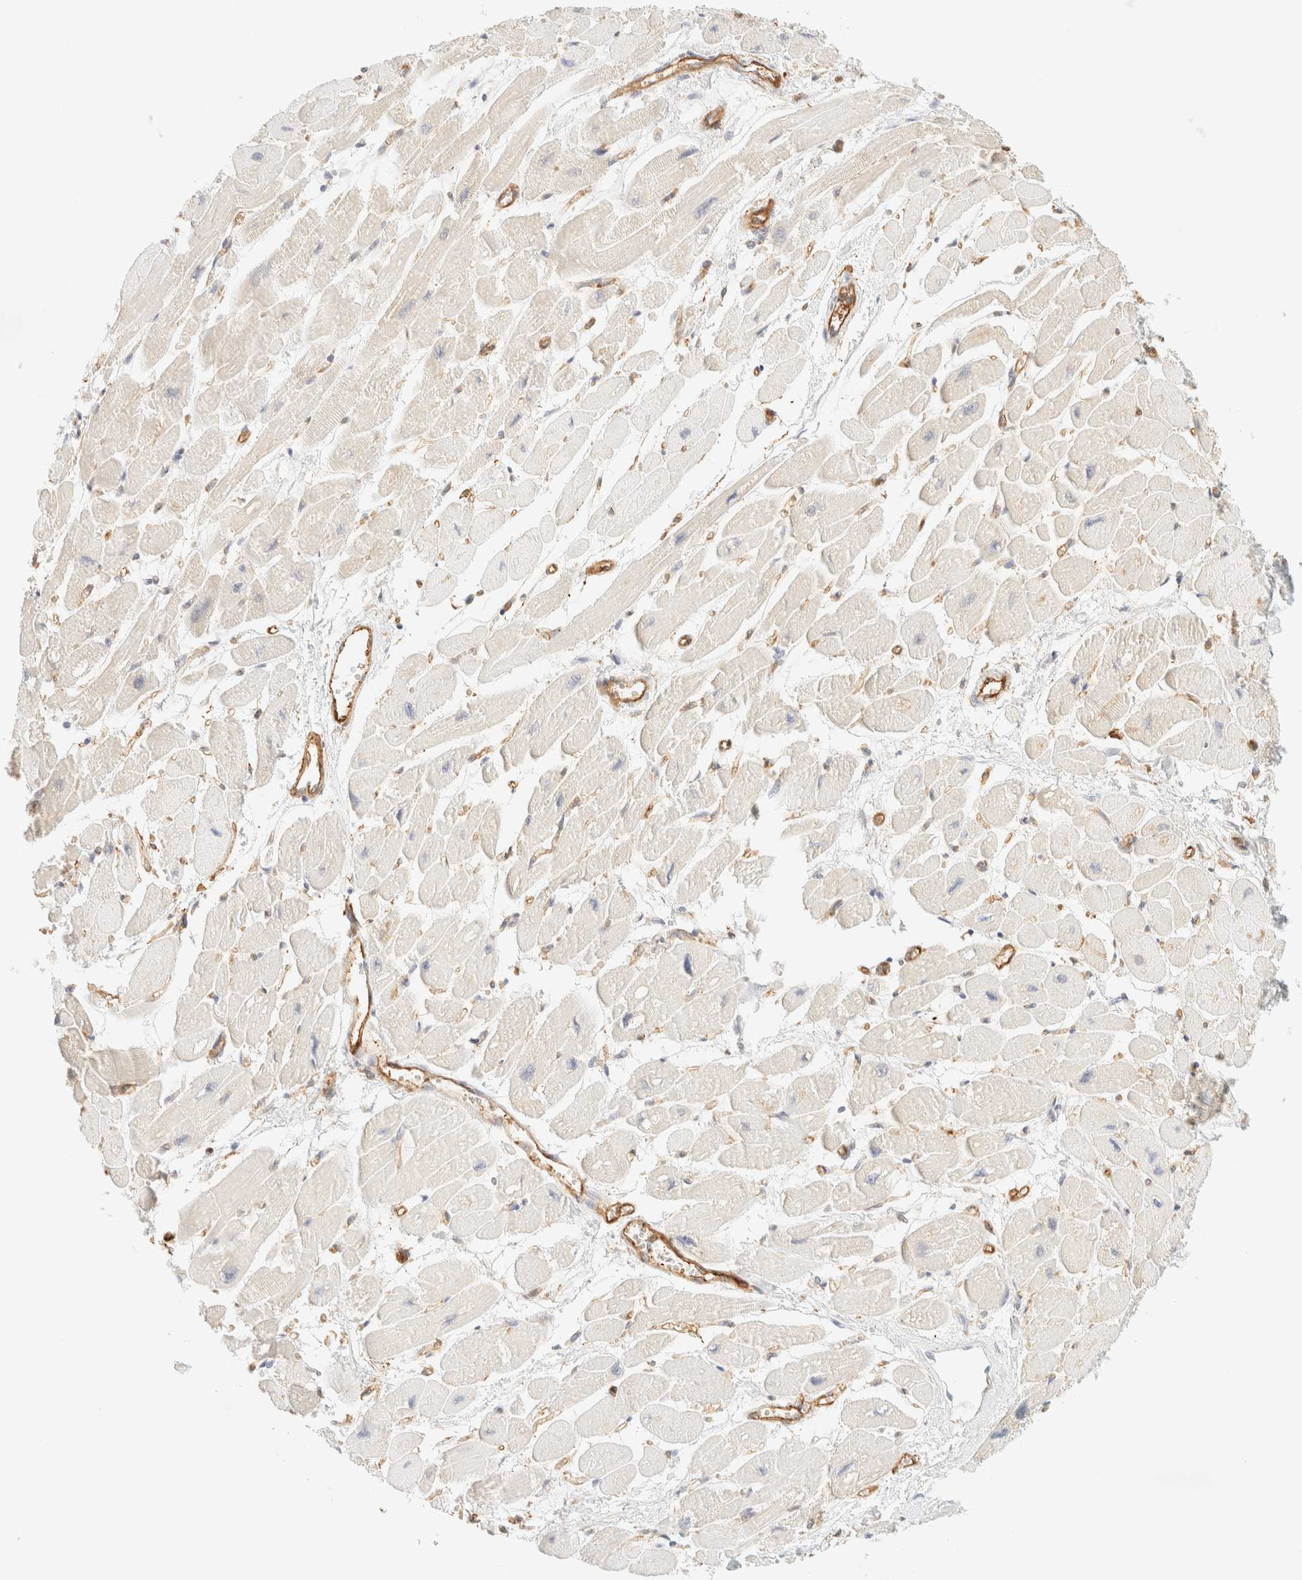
{"staining": {"intensity": "negative", "quantity": "none", "location": "none"}, "tissue": "heart muscle", "cell_type": "Cardiomyocytes", "image_type": "normal", "snomed": [{"axis": "morphology", "description": "Normal tissue, NOS"}, {"axis": "topography", "description": "Heart"}], "caption": "Immunohistochemical staining of benign heart muscle reveals no significant staining in cardiomyocytes. (DAB (3,3'-diaminobenzidine) immunohistochemistry with hematoxylin counter stain).", "gene": "OTOP2", "patient": {"sex": "female", "age": 54}}